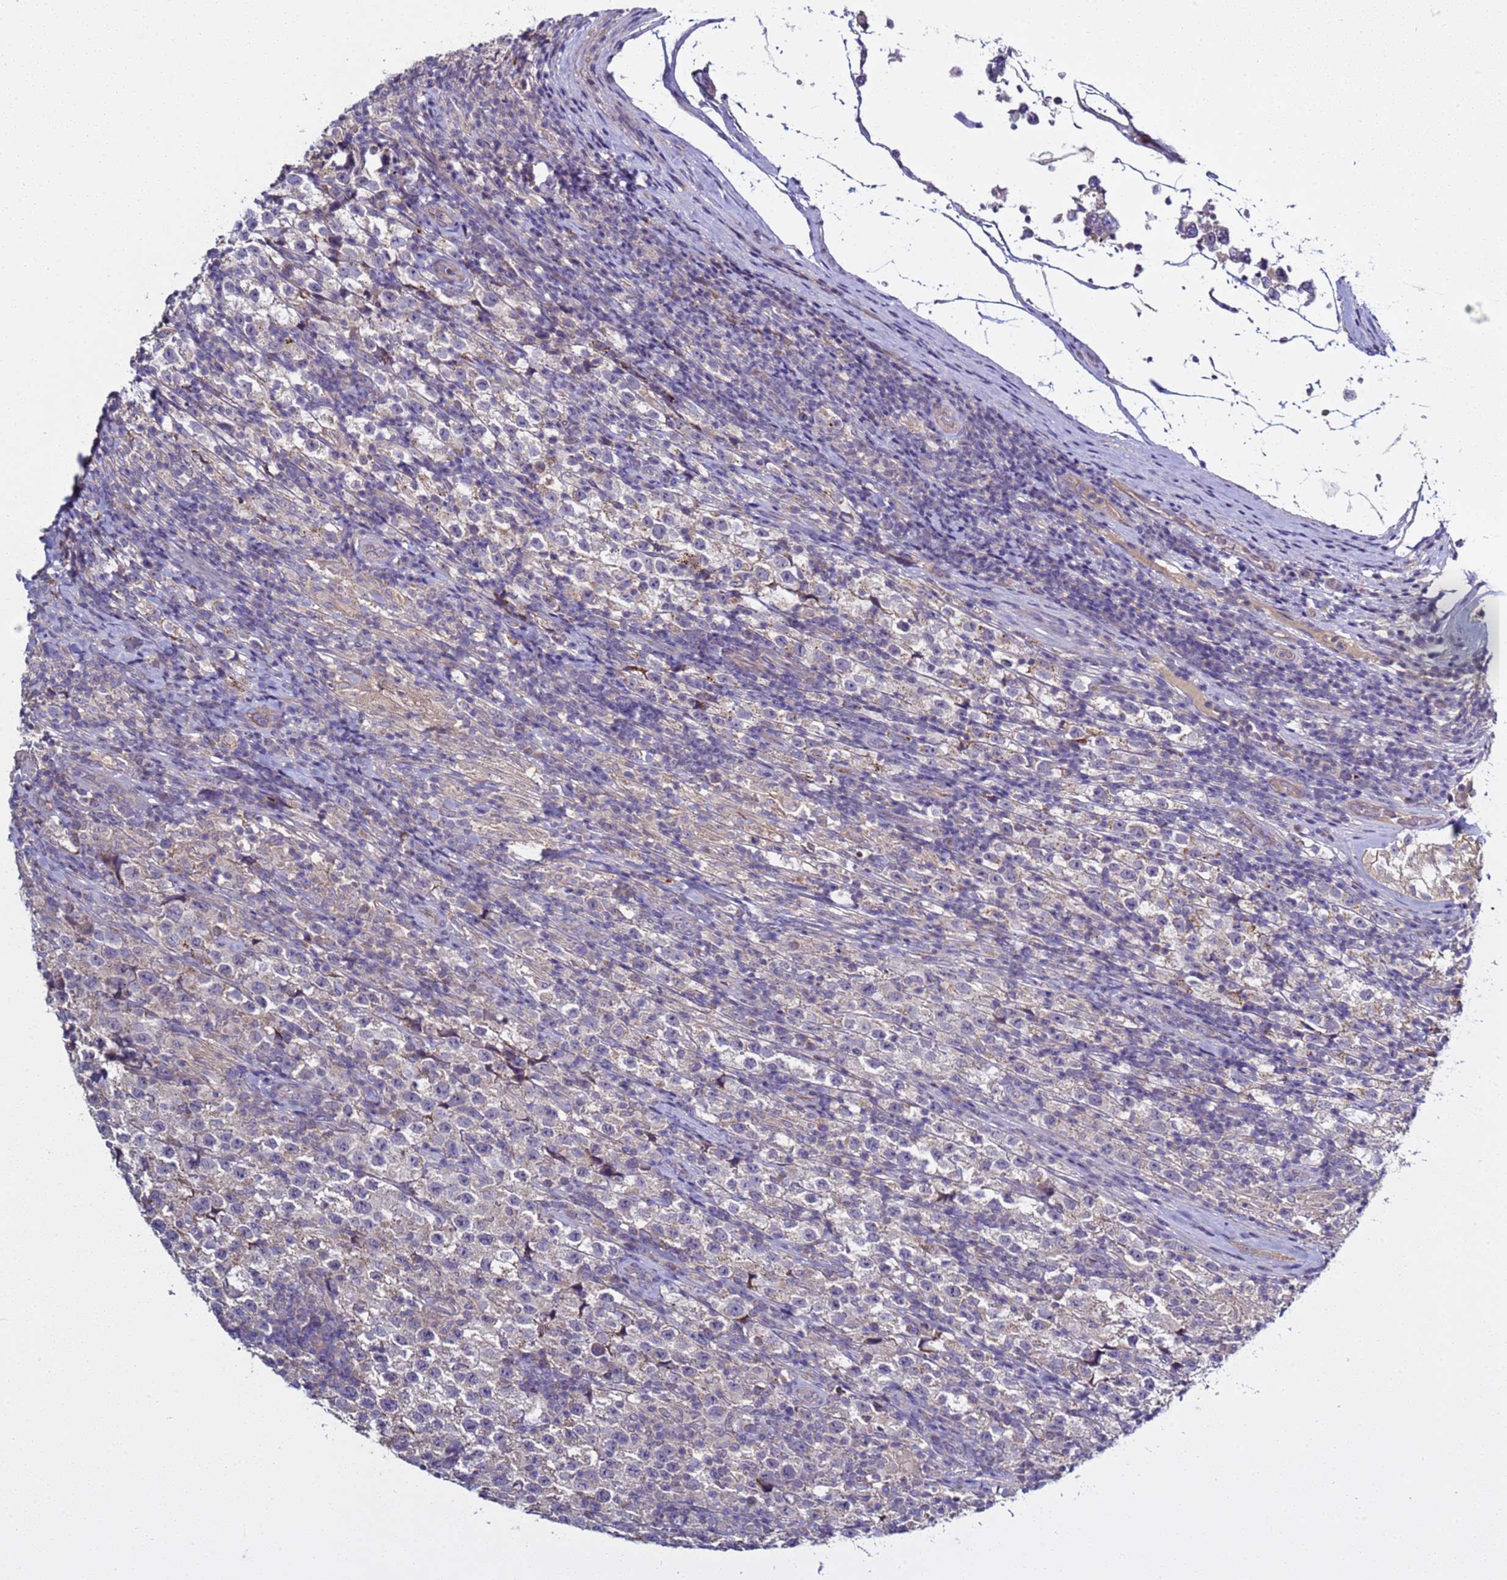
{"staining": {"intensity": "negative", "quantity": "none", "location": "none"}, "tissue": "testis cancer", "cell_type": "Tumor cells", "image_type": "cancer", "snomed": [{"axis": "morphology", "description": "Seminoma, NOS"}, {"axis": "morphology", "description": "Carcinoma, Embryonal, NOS"}, {"axis": "topography", "description": "Testis"}], "caption": "This histopathology image is of testis embryonal carcinoma stained with immunohistochemistry to label a protein in brown with the nuclei are counter-stained blue. There is no expression in tumor cells.", "gene": "RABL2B", "patient": {"sex": "male", "age": 41}}